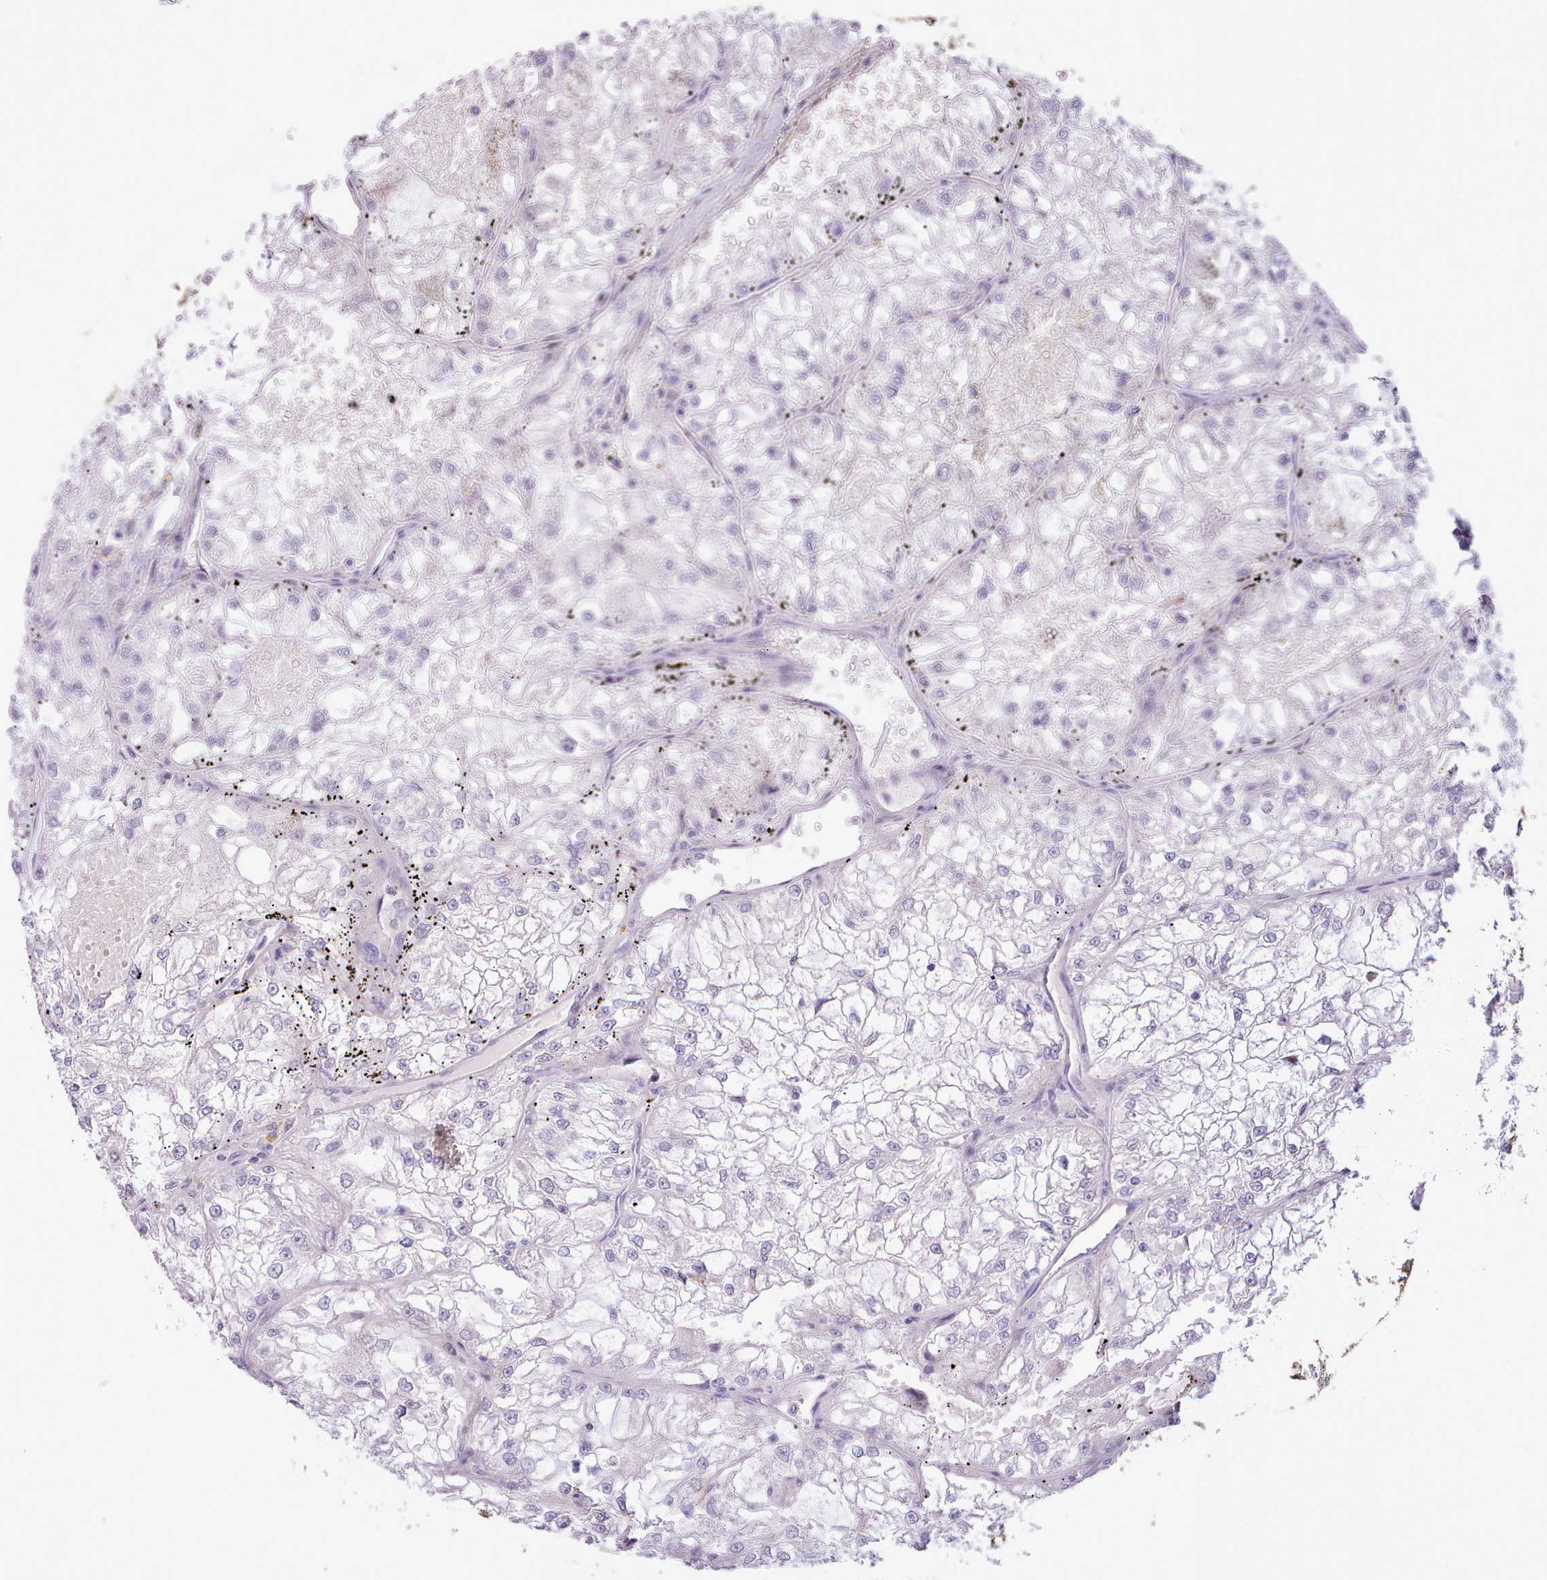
{"staining": {"intensity": "negative", "quantity": "none", "location": "none"}, "tissue": "renal cancer", "cell_type": "Tumor cells", "image_type": "cancer", "snomed": [{"axis": "morphology", "description": "Adenocarcinoma, NOS"}, {"axis": "topography", "description": "Kidney"}], "caption": "The micrograph shows no significant expression in tumor cells of adenocarcinoma (renal). (DAB immunohistochemistry visualized using brightfield microscopy, high magnification).", "gene": "CYP2A13", "patient": {"sex": "female", "age": 72}}